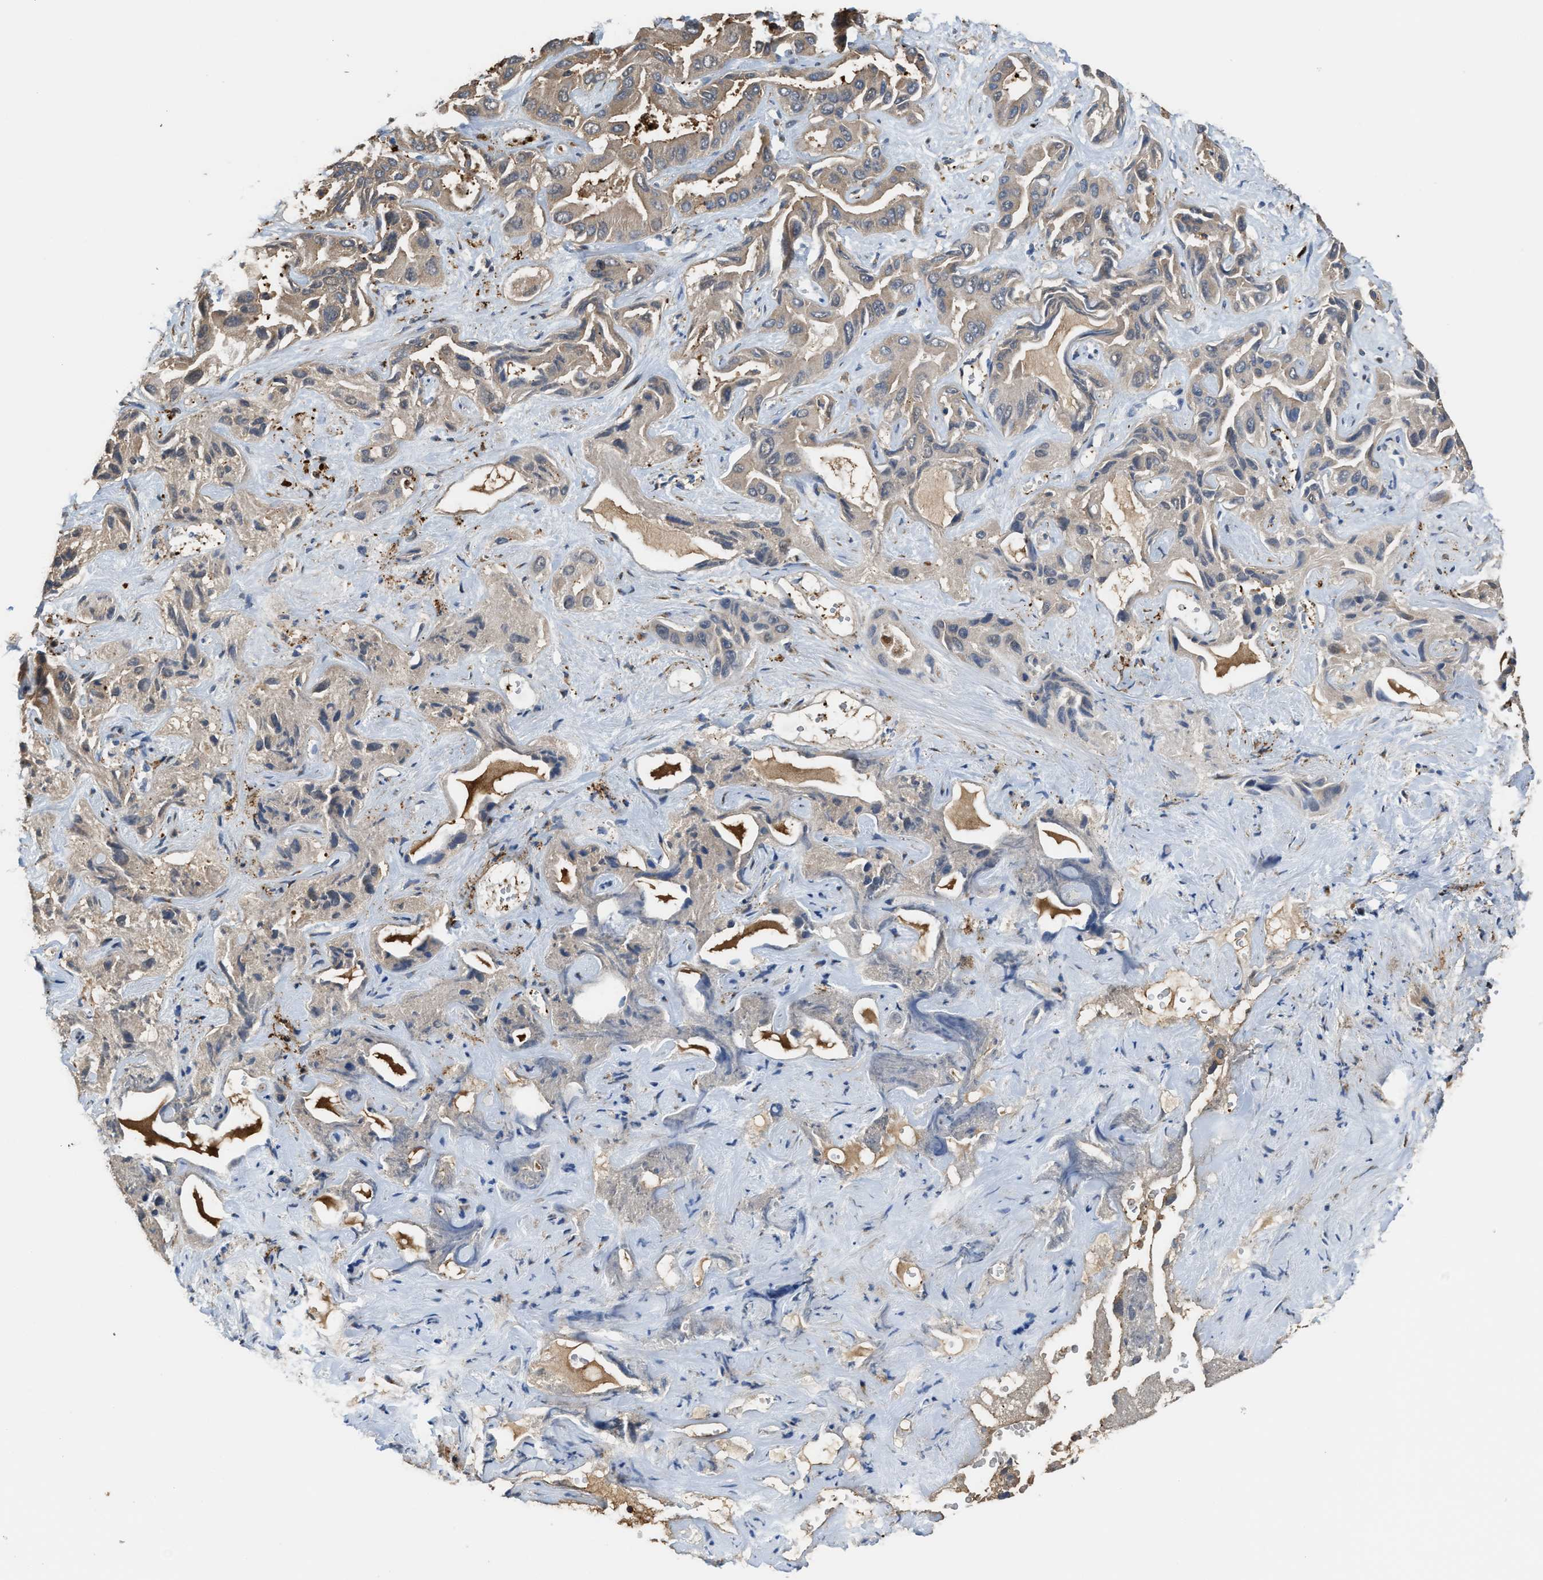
{"staining": {"intensity": "weak", "quantity": "25%-75%", "location": "cytoplasmic/membranous"}, "tissue": "liver cancer", "cell_type": "Tumor cells", "image_type": "cancer", "snomed": [{"axis": "morphology", "description": "Cholangiocarcinoma"}, {"axis": "topography", "description": "Liver"}], "caption": "High-magnification brightfield microscopy of liver cholangiocarcinoma stained with DAB (brown) and counterstained with hematoxylin (blue). tumor cells exhibit weak cytoplasmic/membranous staining is seen in about25%-75% of cells.", "gene": "ATIC", "patient": {"sex": "female", "age": 52}}